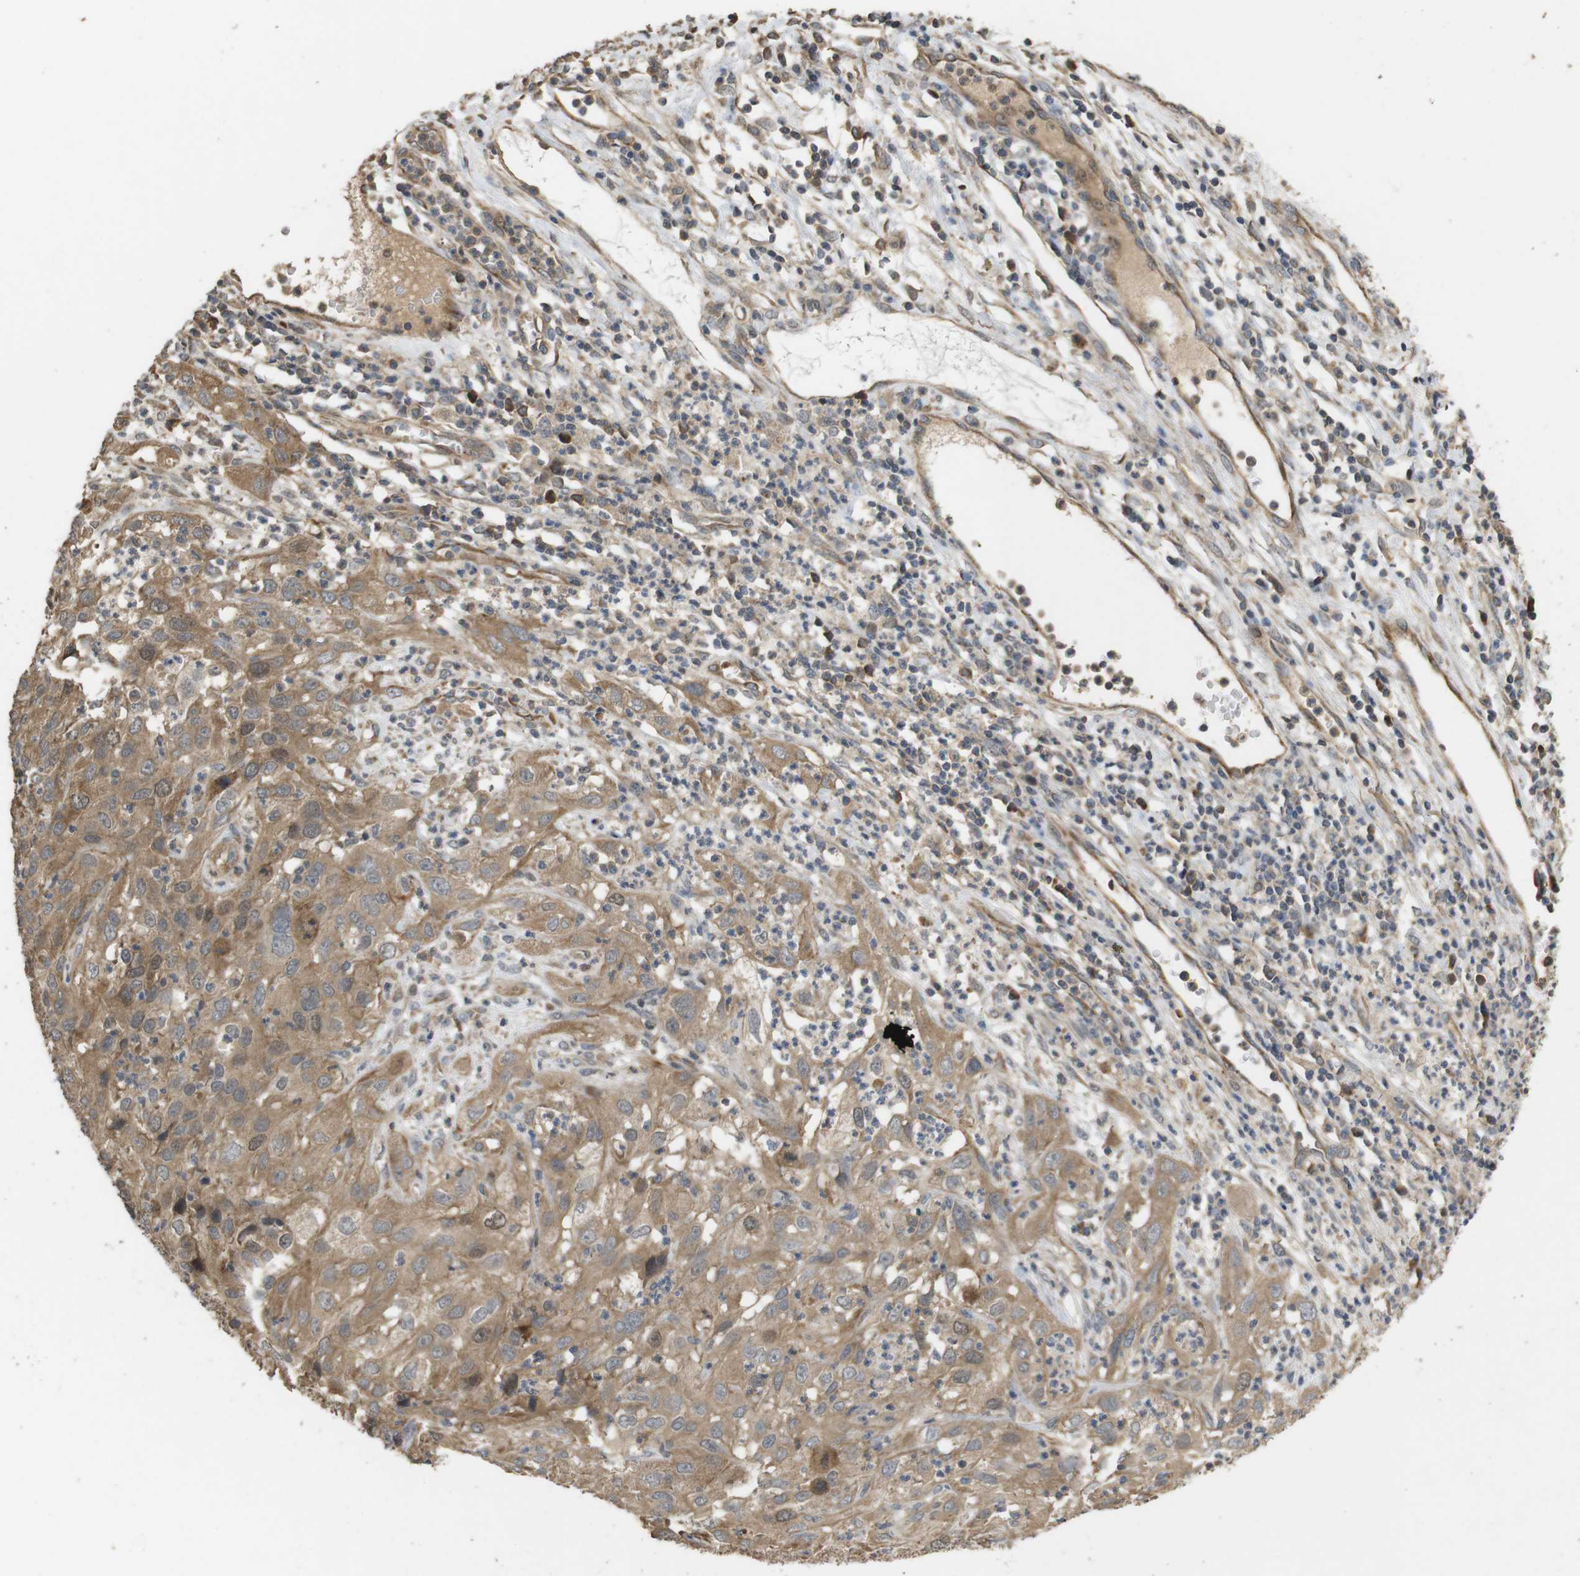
{"staining": {"intensity": "moderate", "quantity": ">75%", "location": "cytoplasmic/membranous,nuclear"}, "tissue": "cervical cancer", "cell_type": "Tumor cells", "image_type": "cancer", "snomed": [{"axis": "morphology", "description": "Squamous cell carcinoma, NOS"}, {"axis": "topography", "description": "Cervix"}], "caption": "Immunohistochemical staining of human cervical squamous cell carcinoma reveals moderate cytoplasmic/membranous and nuclear protein staining in about >75% of tumor cells.", "gene": "PCDHB10", "patient": {"sex": "female", "age": 32}}